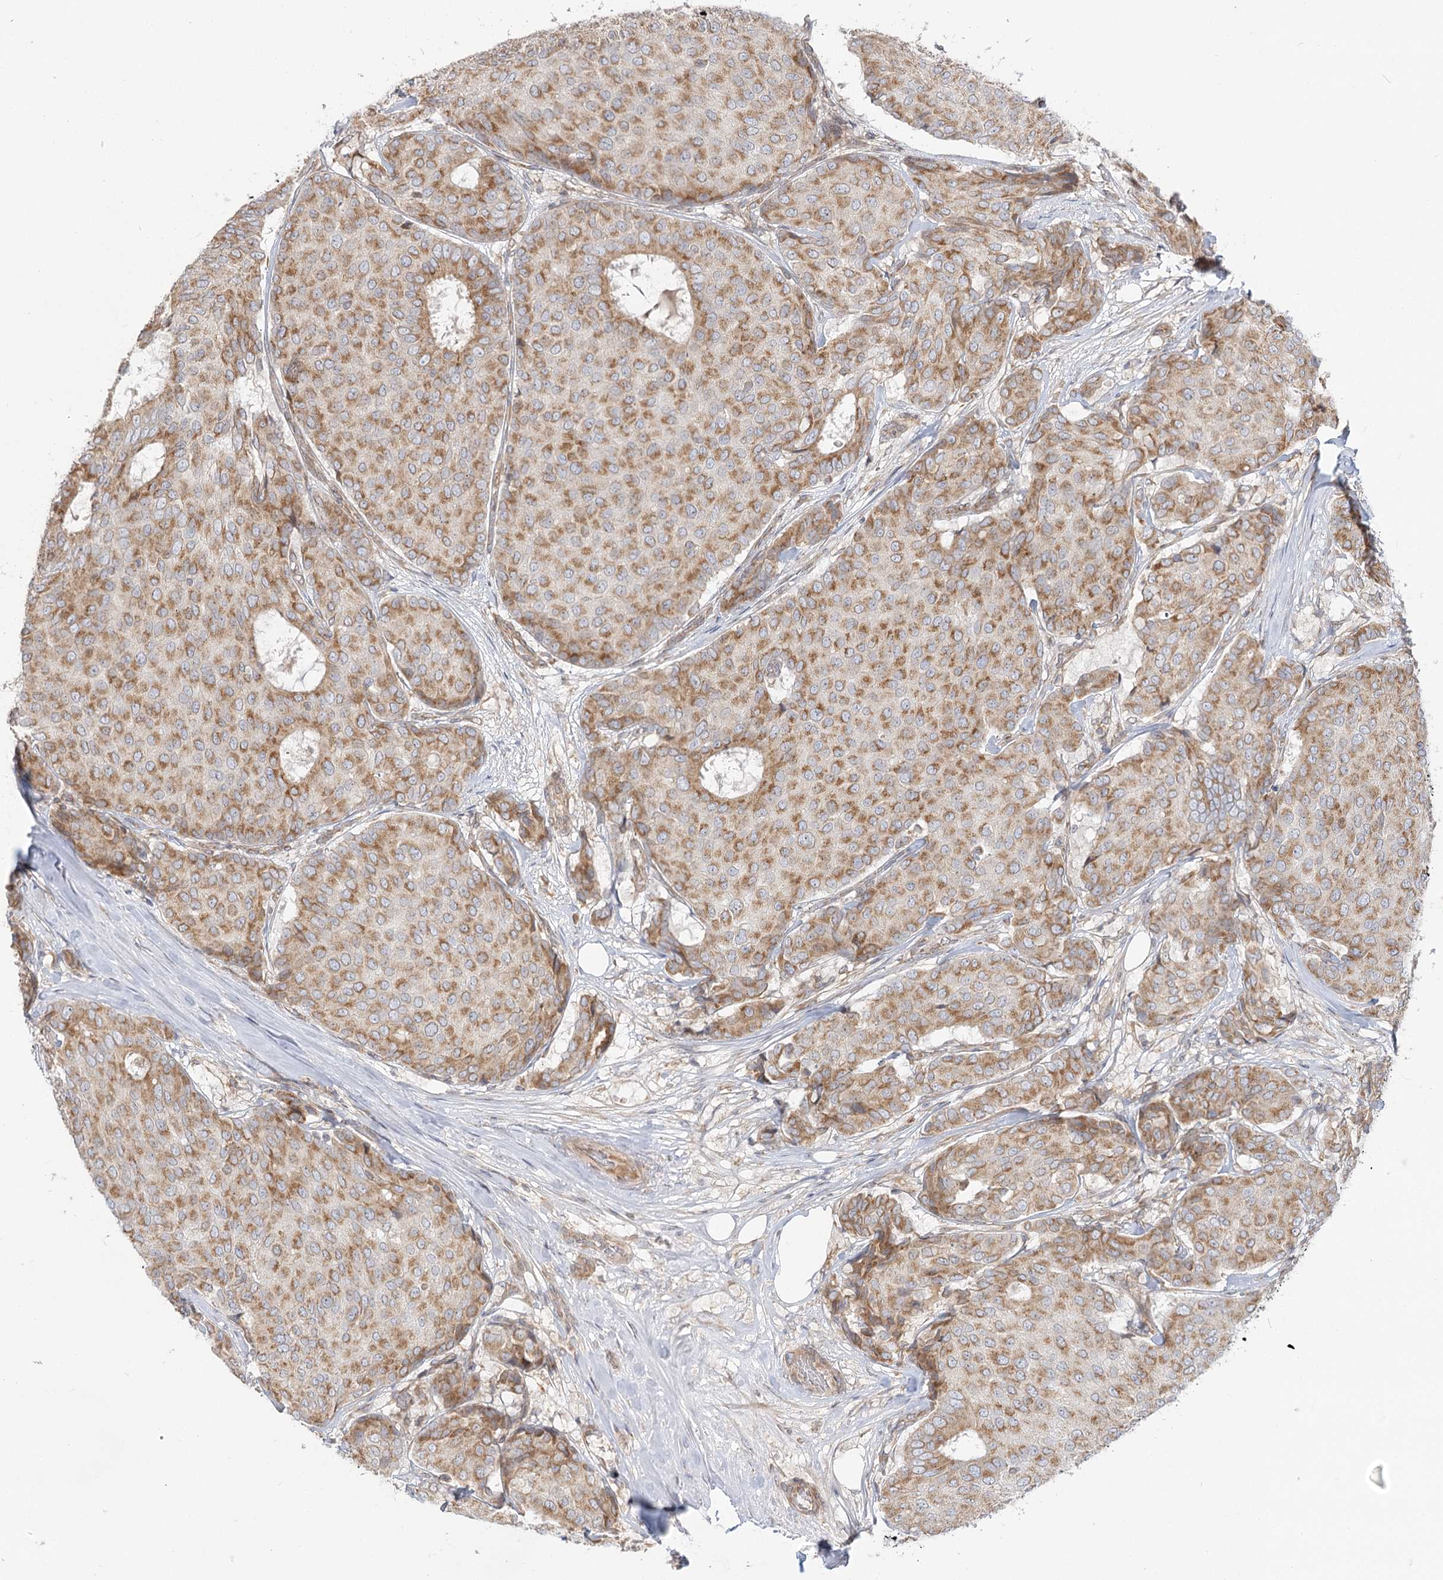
{"staining": {"intensity": "moderate", "quantity": ">75%", "location": "cytoplasmic/membranous"}, "tissue": "breast cancer", "cell_type": "Tumor cells", "image_type": "cancer", "snomed": [{"axis": "morphology", "description": "Duct carcinoma"}, {"axis": "topography", "description": "Breast"}], "caption": "This photomicrograph reveals immunohistochemistry staining of human breast cancer (infiltrating ductal carcinoma), with medium moderate cytoplasmic/membranous staining in approximately >75% of tumor cells.", "gene": "MTMR3", "patient": {"sex": "female", "age": 75}}